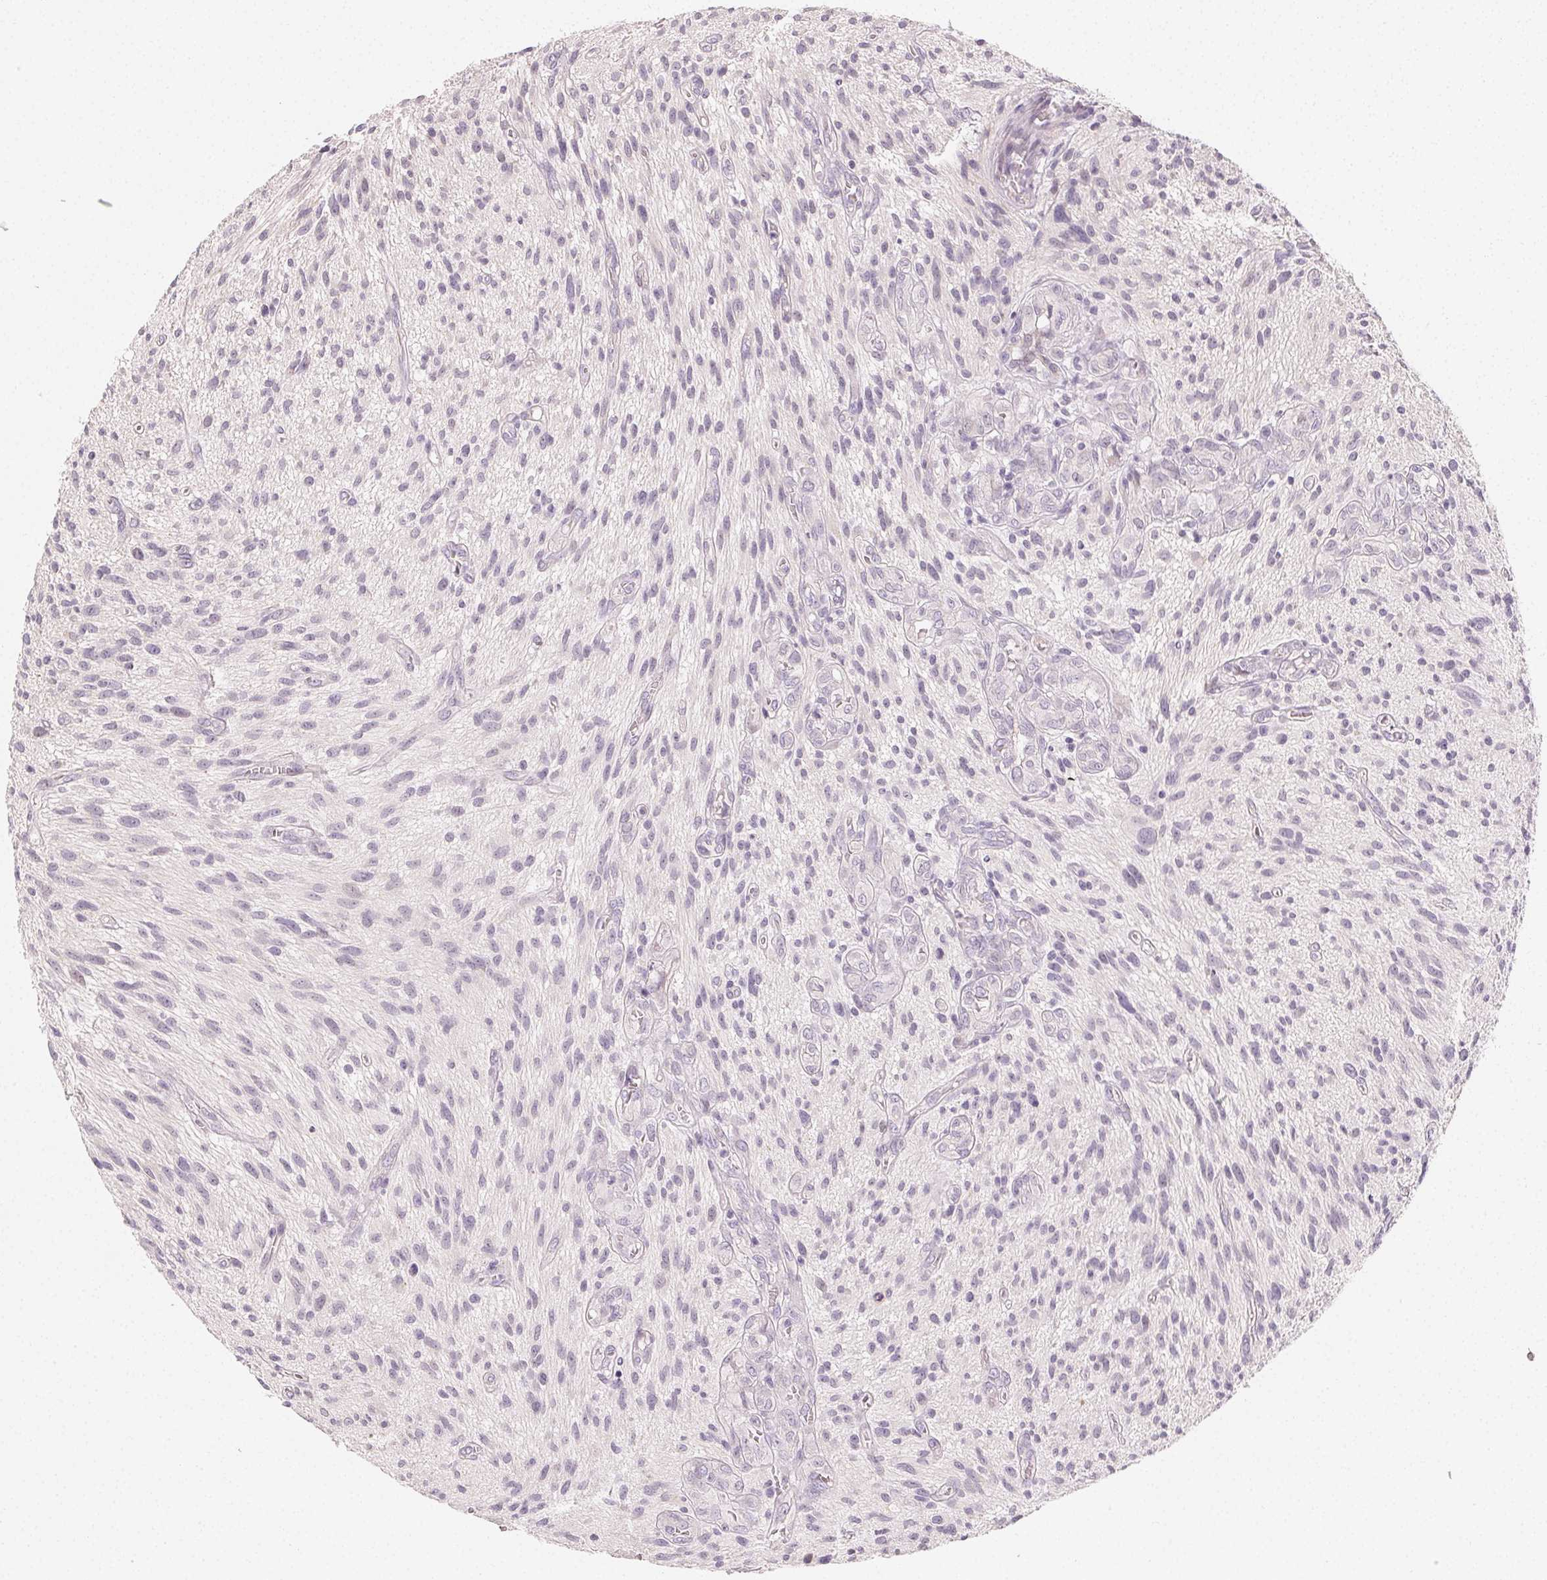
{"staining": {"intensity": "negative", "quantity": "none", "location": "none"}, "tissue": "glioma", "cell_type": "Tumor cells", "image_type": "cancer", "snomed": [{"axis": "morphology", "description": "Glioma, malignant, High grade"}, {"axis": "topography", "description": "Brain"}], "caption": "Immunohistochemistry (IHC) micrograph of neoplastic tissue: malignant glioma (high-grade) stained with DAB reveals no significant protein positivity in tumor cells. (DAB immunohistochemistry (IHC) visualized using brightfield microscopy, high magnification).", "gene": "MYBL1", "patient": {"sex": "male", "age": 75}}